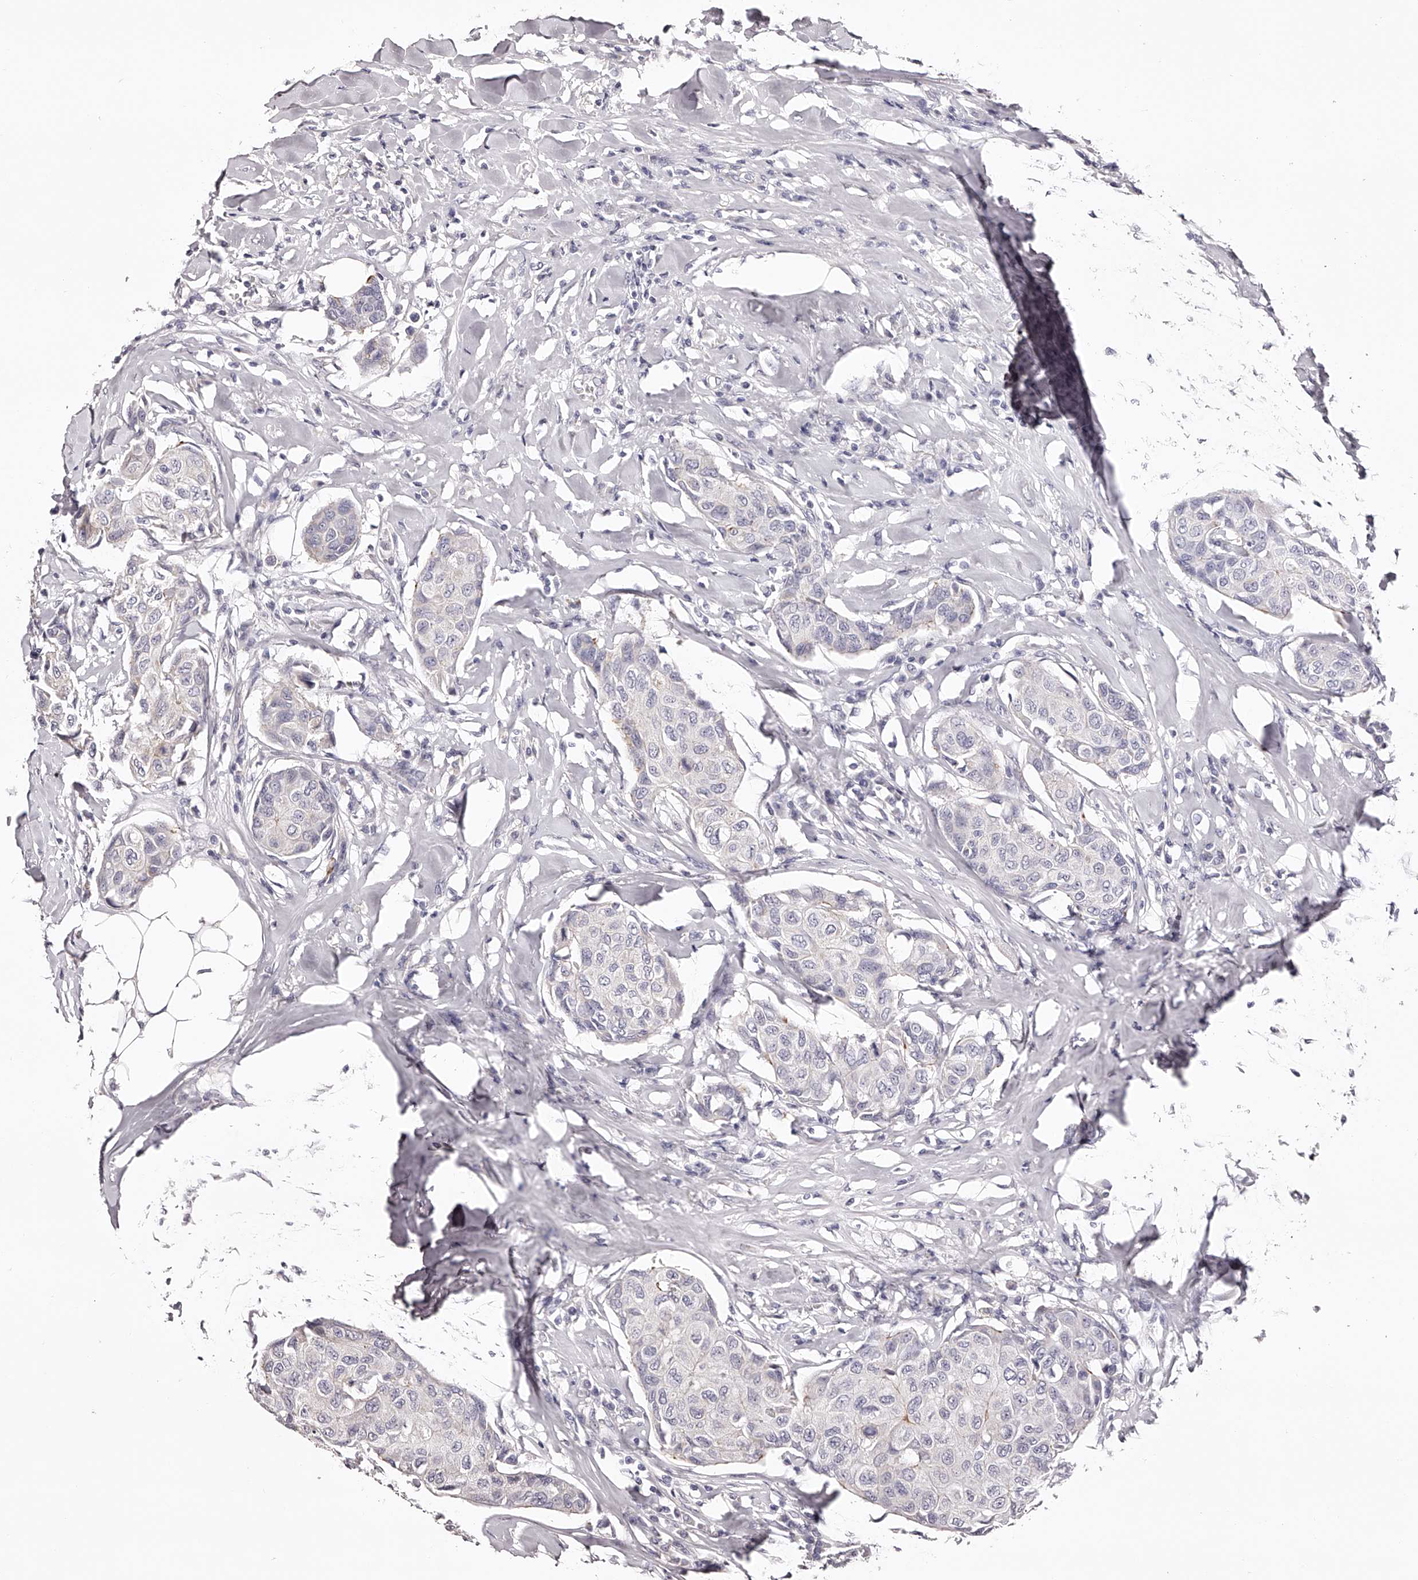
{"staining": {"intensity": "negative", "quantity": "none", "location": "none"}, "tissue": "breast cancer", "cell_type": "Tumor cells", "image_type": "cancer", "snomed": [{"axis": "morphology", "description": "Duct carcinoma"}, {"axis": "topography", "description": "Breast"}], "caption": "Immunohistochemistry (IHC) histopathology image of breast invasive ductal carcinoma stained for a protein (brown), which reveals no expression in tumor cells.", "gene": "ODF2L", "patient": {"sex": "female", "age": 80}}